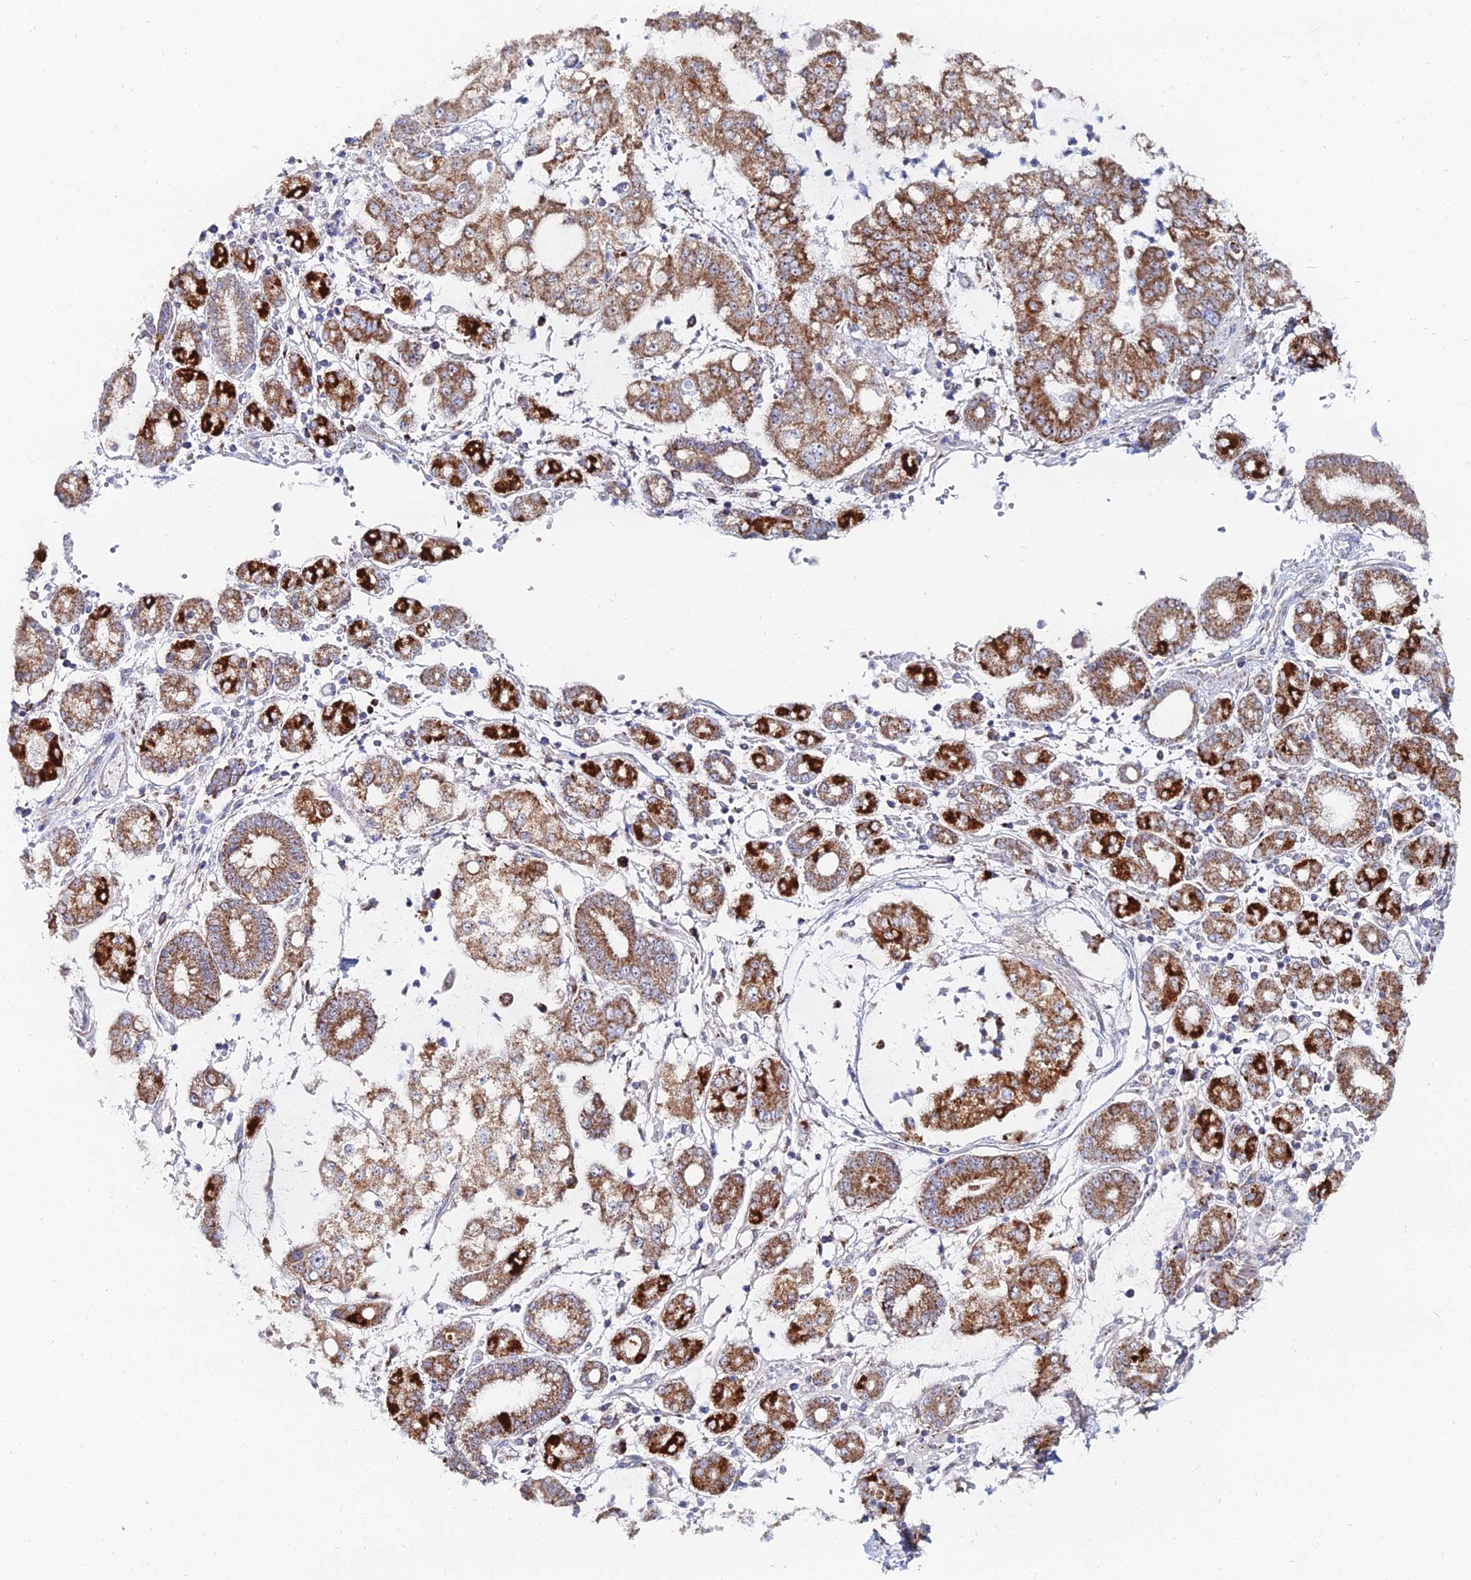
{"staining": {"intensity": "moderate", "quantity": ">75%", "location": "cytoplasmic/membranous"}, "tissue": "stomach cancer", "cell_type": "Tumor cells", "image_type": "cancer", "snomed": [{"axis": "morphology", "description": "Adenocarcinoma, NOS"}, {"axis": "topography", "description": "Stomach"}], "caption": "Stomach cancer stained with immunohistochemistry reveals moderate cytoplasmic/membranous expression in approximately >75% of tumor cells. (DAB IHC with brightfield microscopy, high magnification).", "gene": "MPC1", "patient": {"sex": "male", "age": 76}}